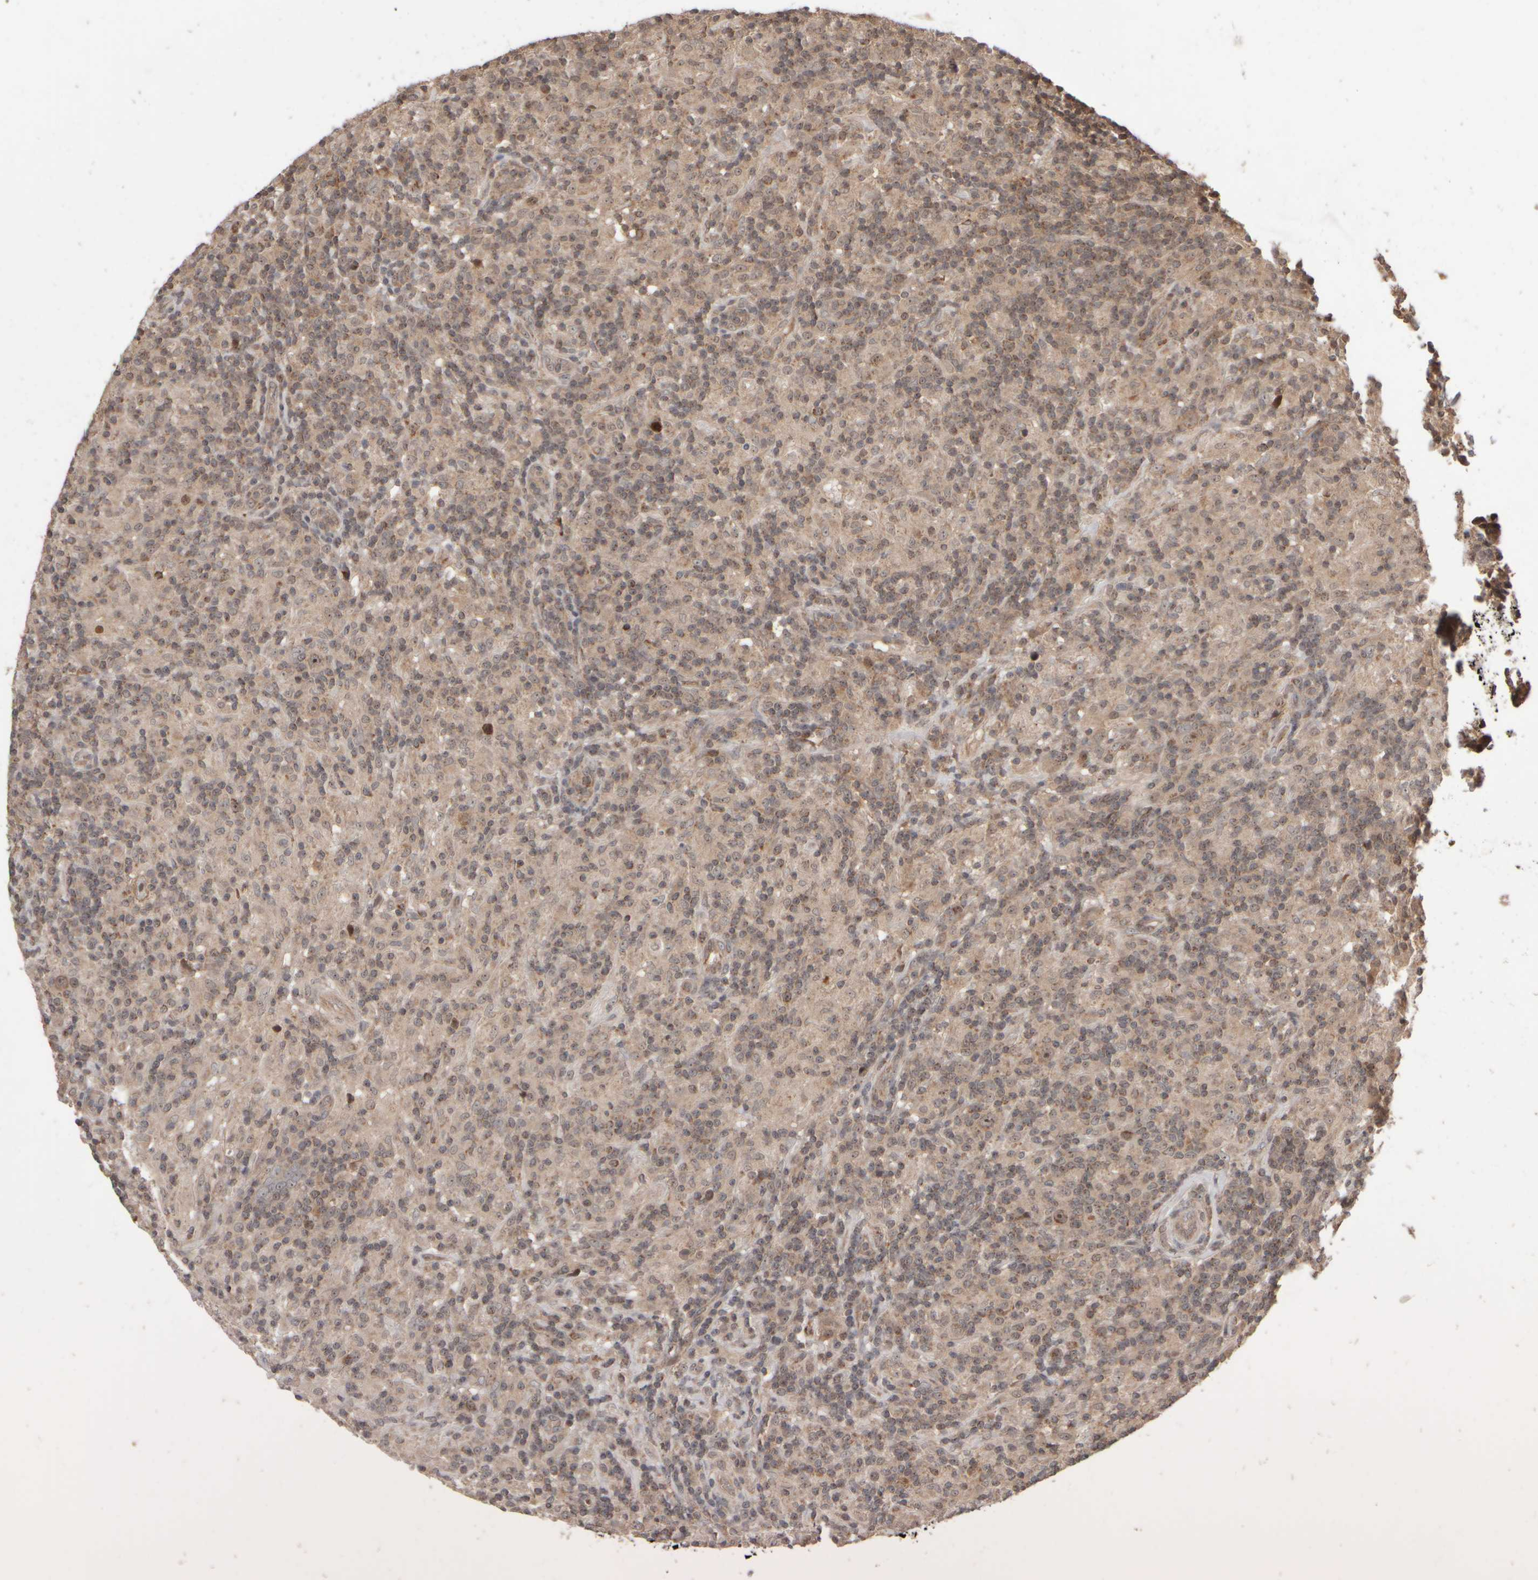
{"staining": {"intensity": "moderate", "quantity": "25%-75%", "location": "cytoplasmic/membranous,nuclear"}, "tissue": "lymphoma", "cell_type": "Tumor cells", "image_type": "cancer", "snomed": [{"axis": "morphology", "description": "Hodgkin's disease, NOS"}, {"axis": "topography", "description": "Lymph node"}], "caption": "The photomicrograph reveals staining of lymphoma, revealing moderate cytoplasmic/membranous and nuclear protein positivity (brown color) within tumor cells.", "gene": "ABHD11", "patient": {"sex": "male", "age": 70}}